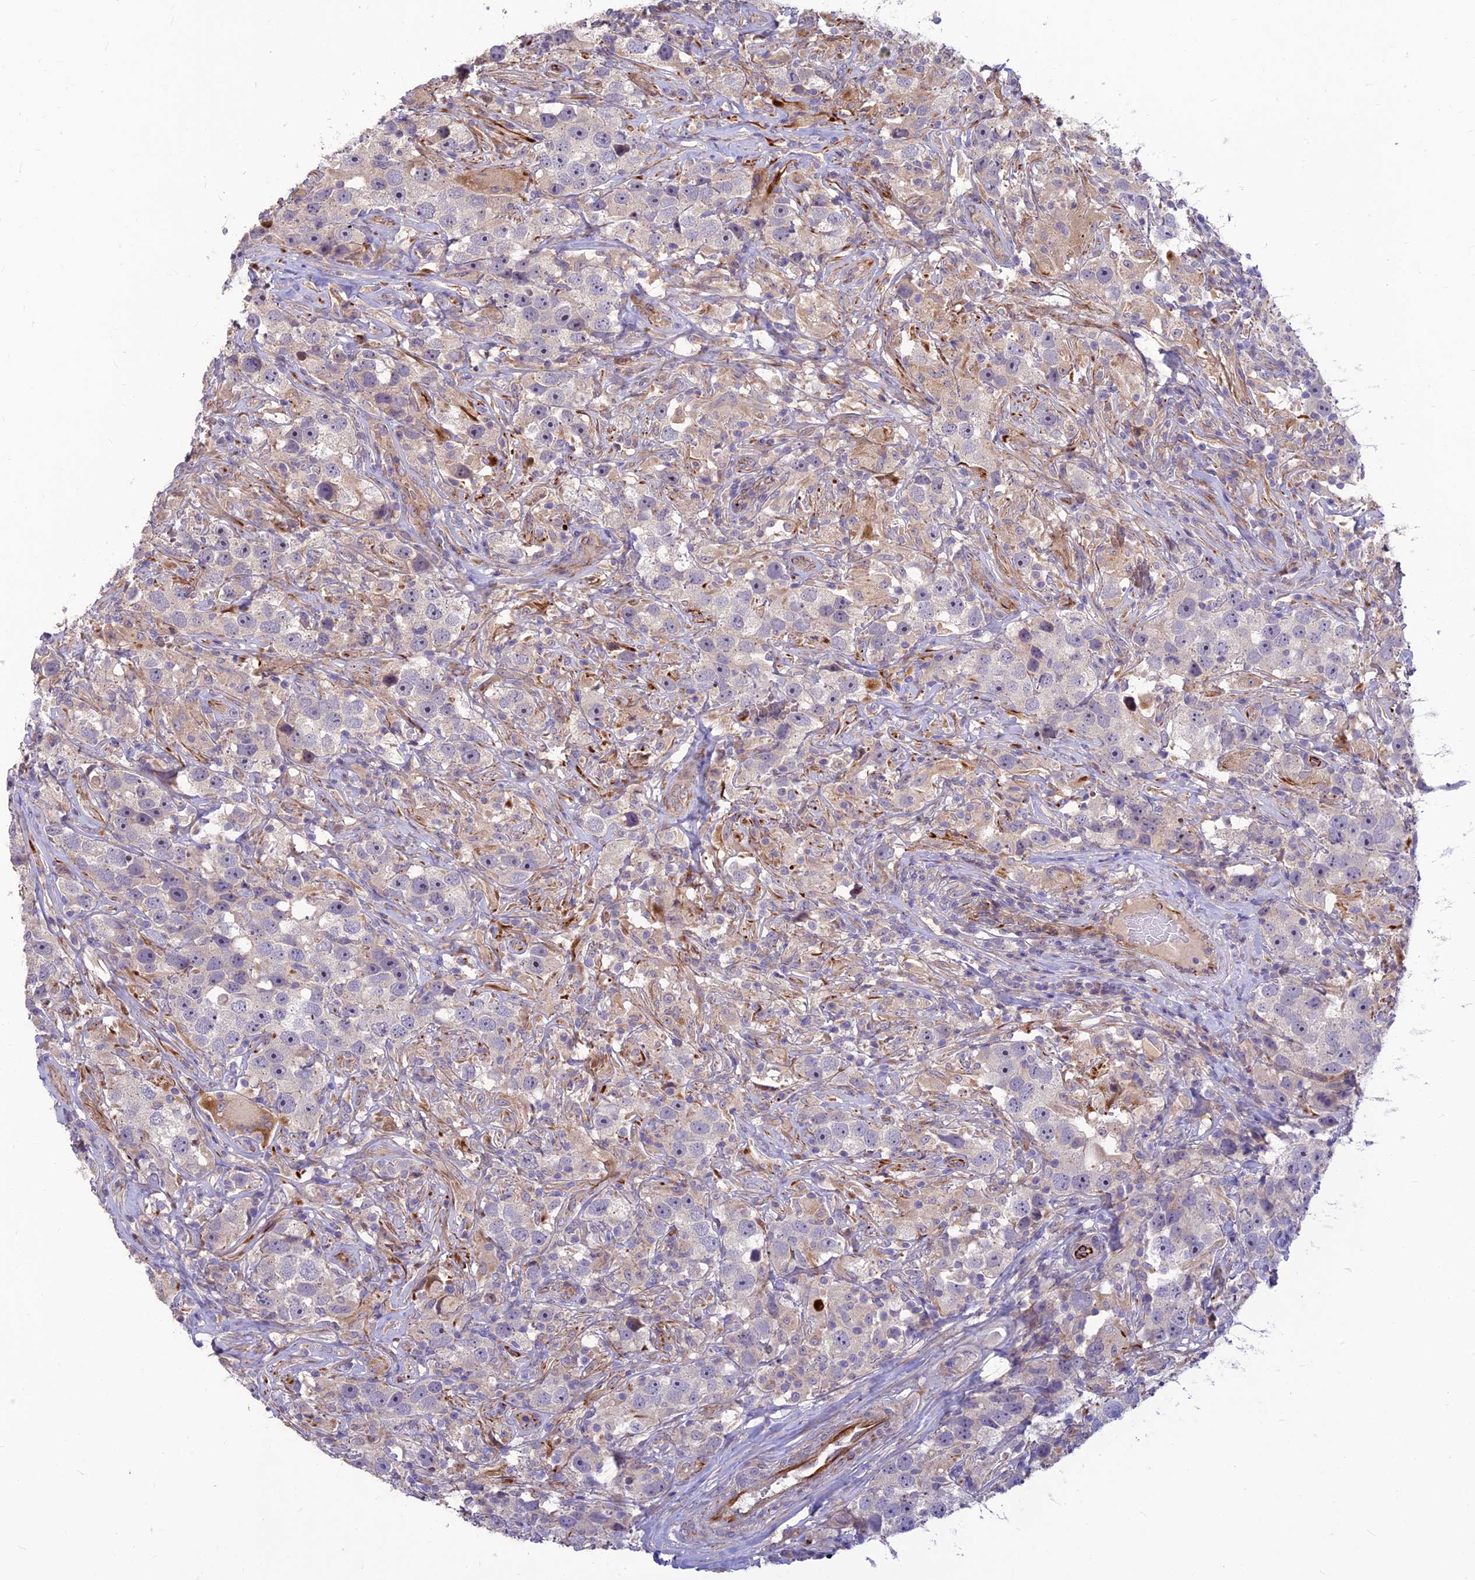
{"staining": {"intensity": "negative", "quantity": "none", "location": "none"}, "tissue": "testis cancer", "cell_type": "Tumor cells", "image_type": "cancer", "snomed": [{"axis": "morphology", "description": "Seminoma, NOS"}, {"axis": "topography", "description": "Testis"}], "caption": "The image shows no staining of tumor cells in testis cancer. (Stains: DAB IHC with hematoxylin counter stain, Microscopy: brightfield microscopy at high magnification).", "gene": "ST8SIA5", "patient": {"sex": "male", "age": 49}}